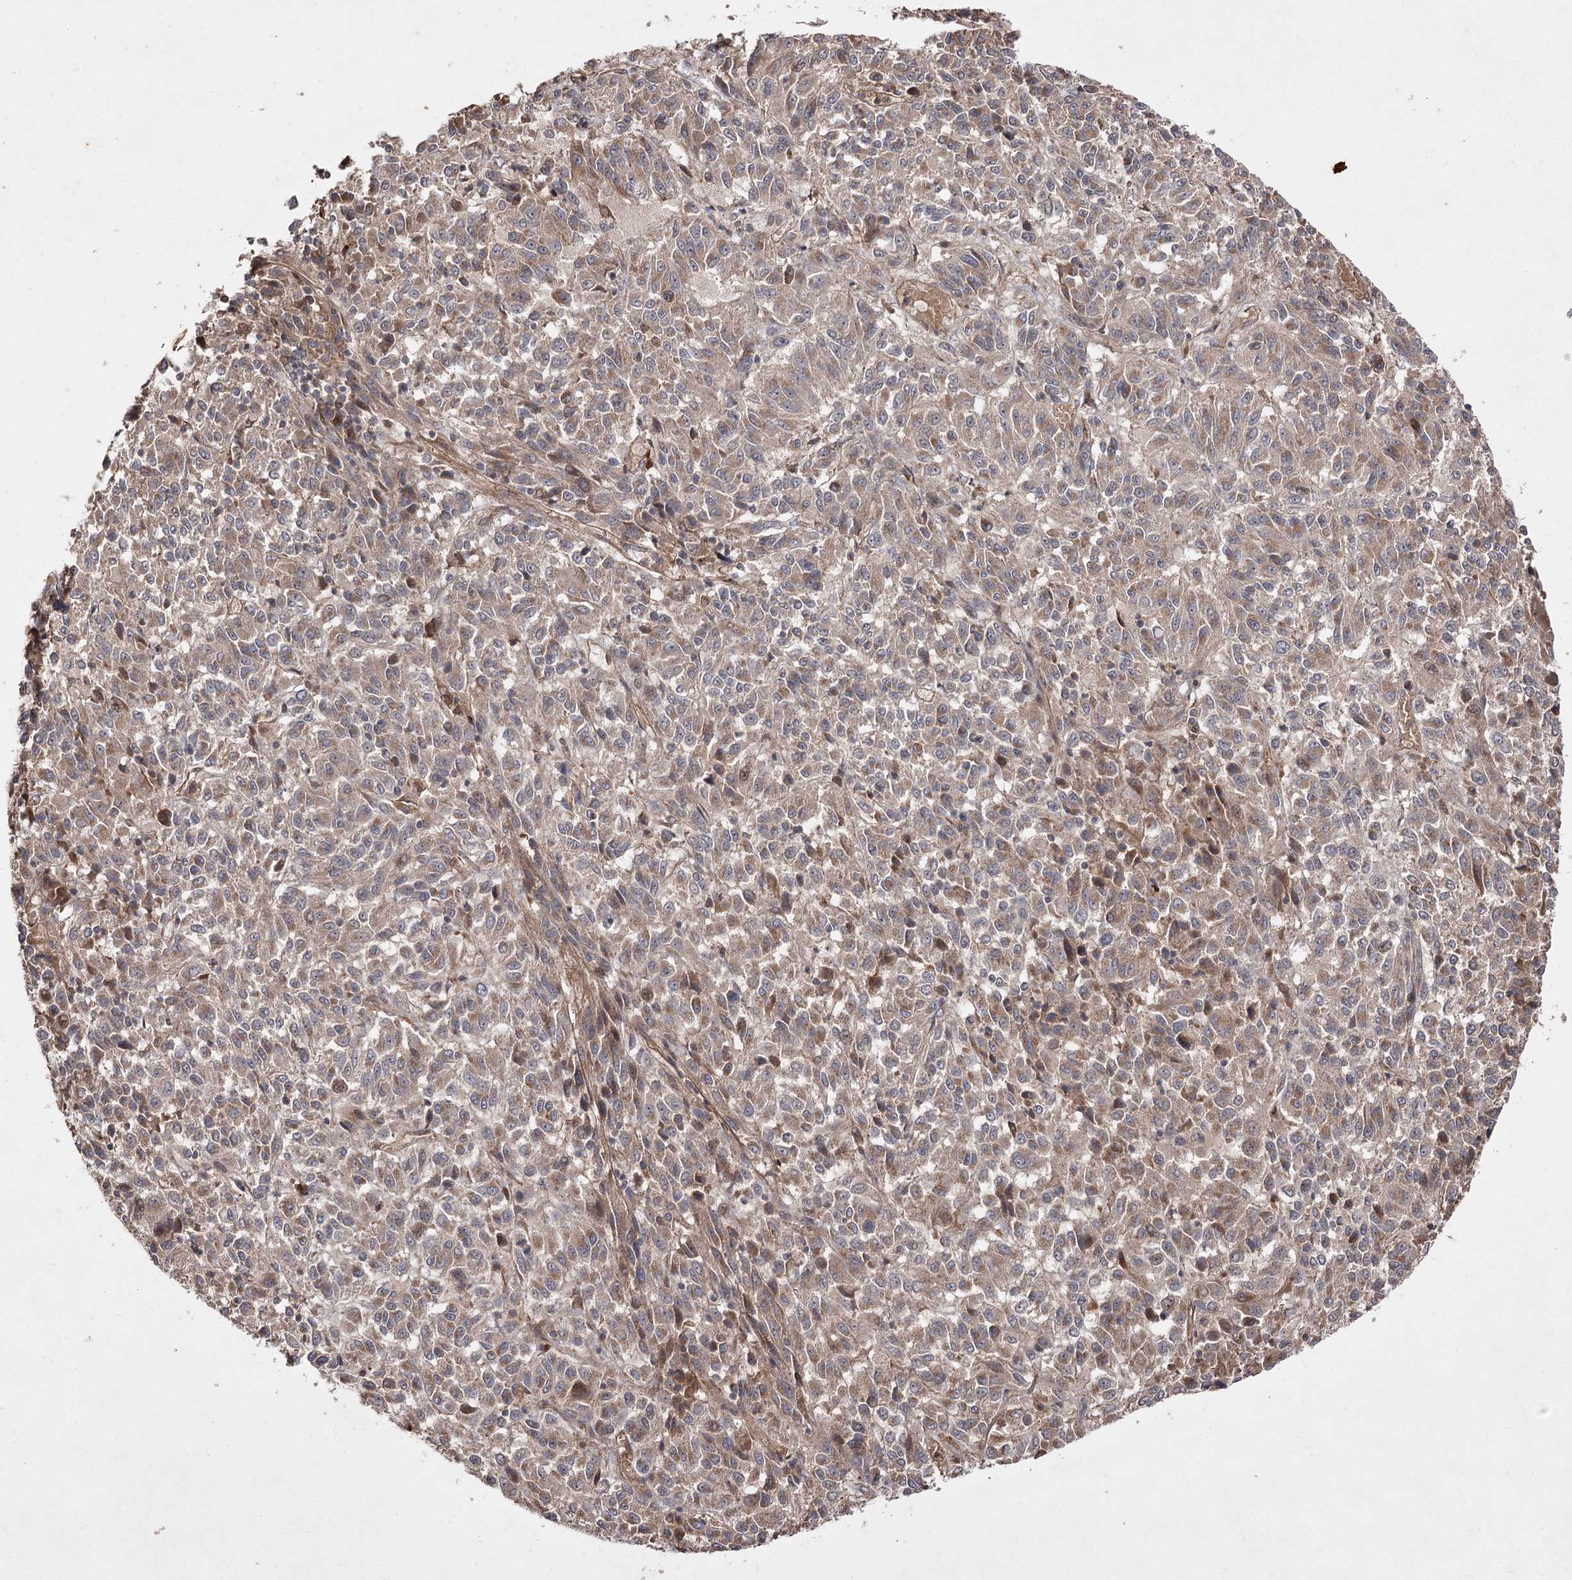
{"staining": {"intensity": "moderate", "quantity": ">75%", "location": "cytoplasmic/membranous"}, "tissue": "melanoma", "cell_type": "Tumor cells", "image_type": "cancer", "snomed": [{"axis": "morphology", "description": "Malignant melanoma, Metastatic site"}, {"axis": "topography", "description": "Lung"}], "caption": "This is a histology image of IHC staining of melanoma, which shows moderate staining in the cytoplasmic/membranous of tumor cells.", "gene": "FANCL", "patient": {"sex": "male", "age": 64}}